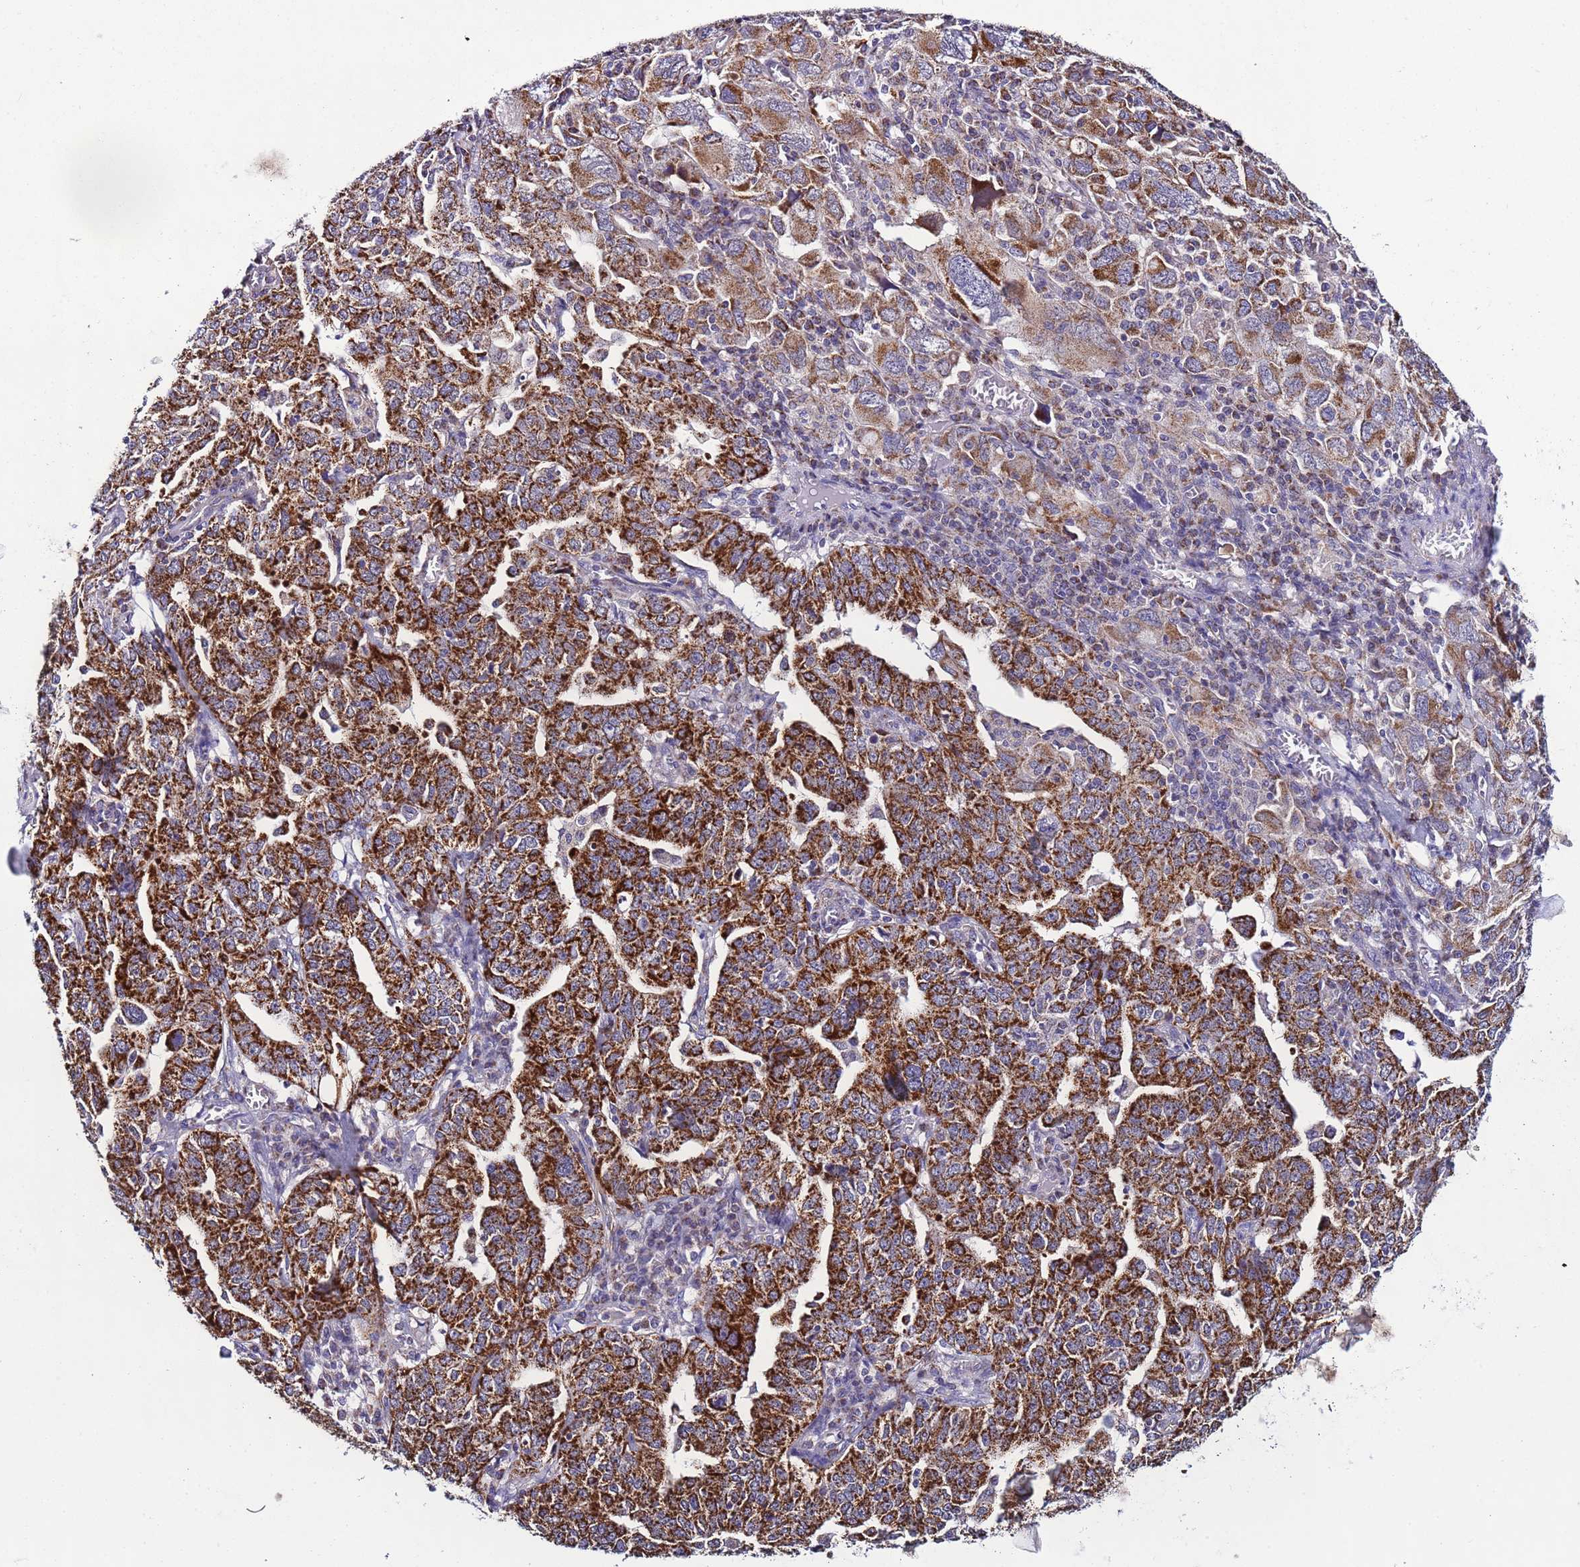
{"staining": {"intensity": "strong", "quantity": ">75%", "location": "cytoplasmic/membranous"}, "tissue": "ovarian cancer", "cell_type": "Tumor cells", "image_type": "cancer", "snomed": [{"axis": "morphology", "description": "Carcinoma, endometroid"}, {"axis": "topography", "description": "Ovary"}], "caption": "Ovarian cancer (endometroid carcinoma) stained for a protein exhibits strong cytoplasmic/membranous positivity in tumor cells. (DAB IHC with brightfield microscopy, high magnification).", "gene": "UEVLD", "patient": {"sex": "female", "age": 62}}